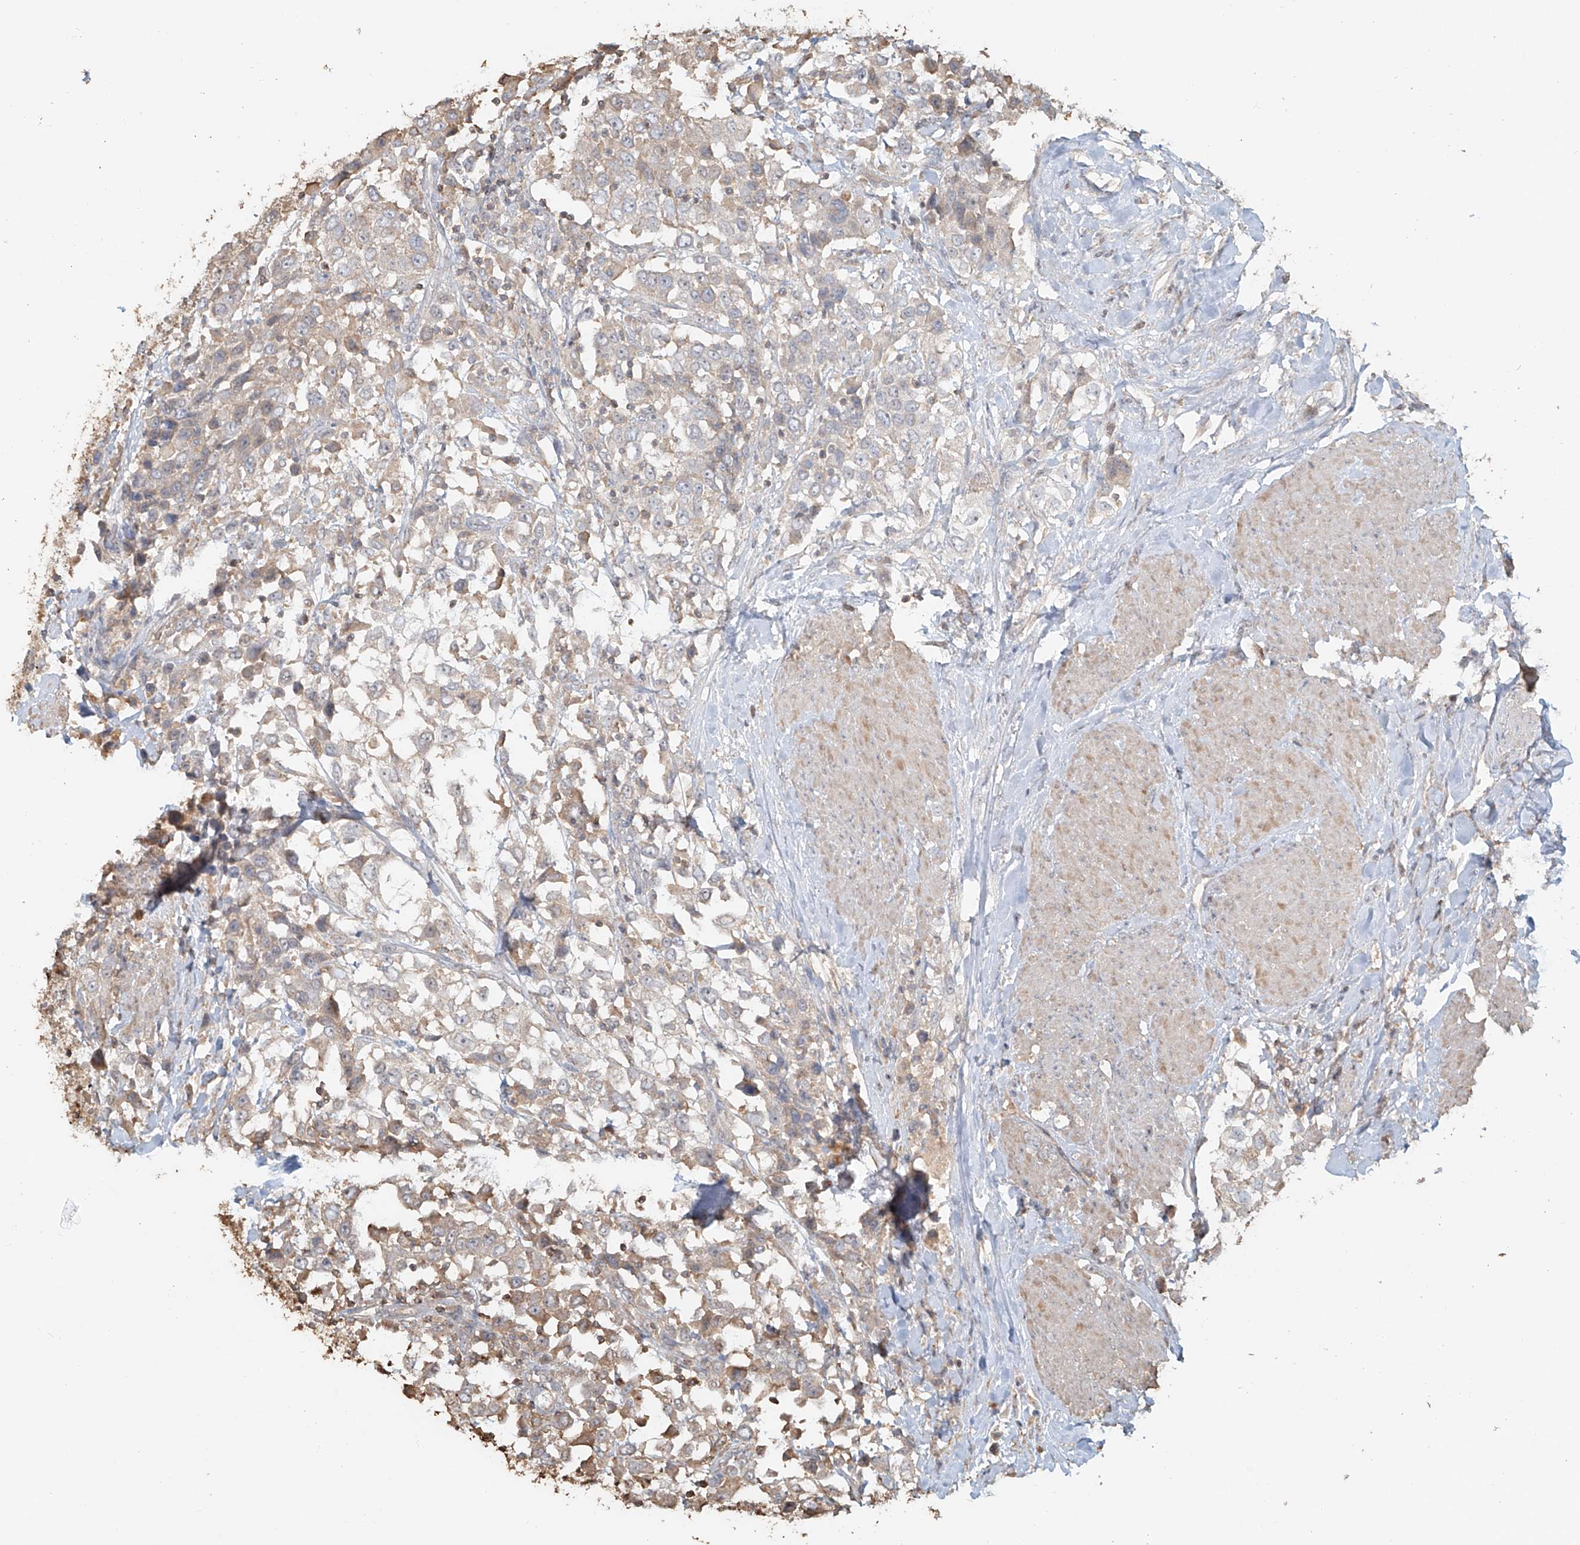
{"staining": {"intensity": "moderate", "quantity": "<25%", "location": "cytoplasmic/membranous"}, "tissue": "urothelial cancer", "cell_type": "Tumor cells", "image_type": "cancer", "snomed": [{"axis": "morphology", "description": "Urothelial carcinoma, High grade"}, {"axis": "topography", "description": "Urinary bladder"}], "caption": "Immunohistochemical staining of urothelial cancer exhibits low levels of moderate cytoplasmic/membranous protein positivity in about <25% of tumor cells.", "gene": "NPHS1", "patient": {"sex": "female", "age": 80}}